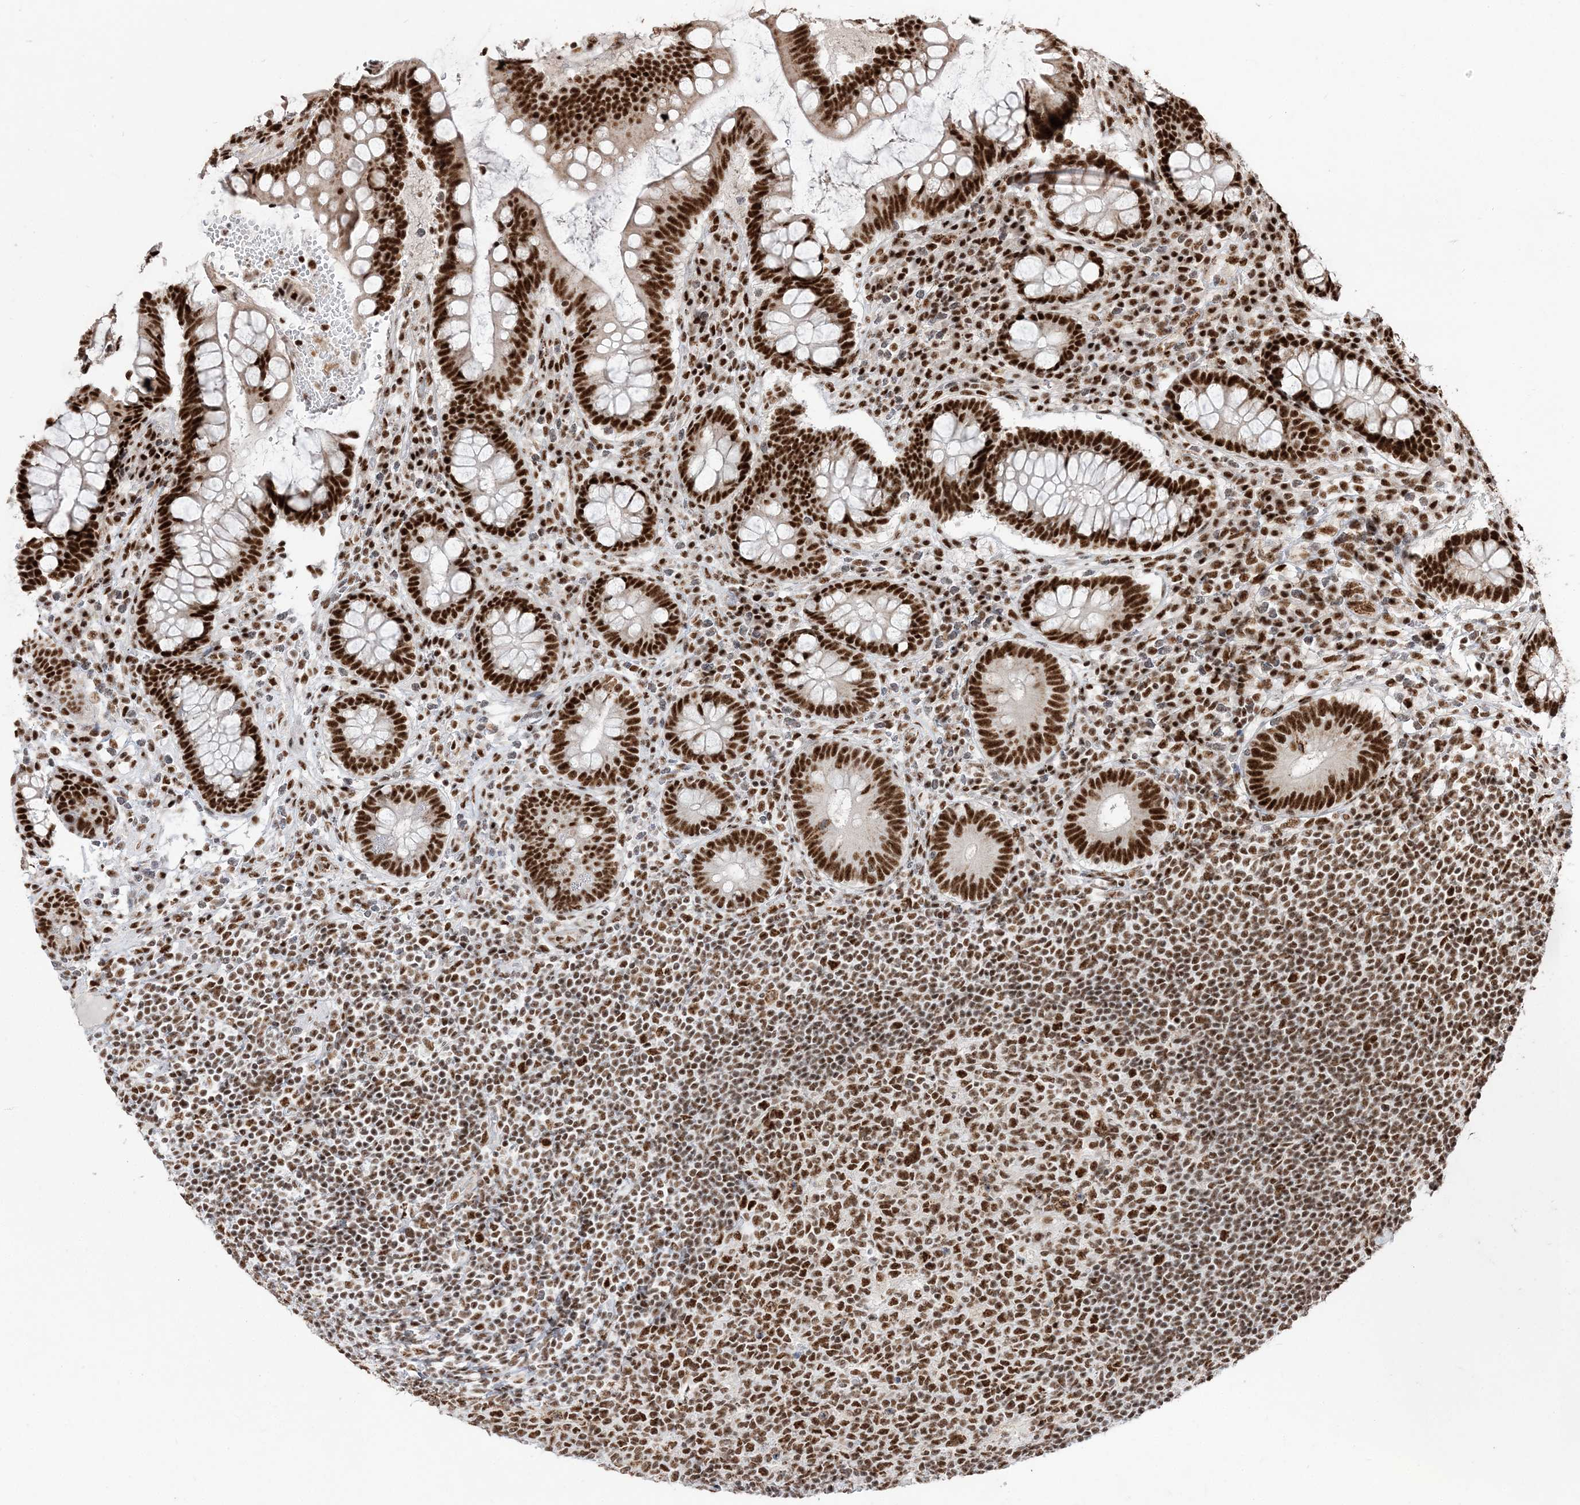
{"staining": {"intensity": "strong", "quantity": ">75%", "location": "nuclear"}, "tissue": "colon", "cell_type": "Endothelial cells", "image_type": "normal", "snomed": [{"axis": "morphology", "description": "Normal tissue, NOS"}, {"axis": "topography", "description": "Colon"}], "caption": "Immunohistochemistry (IHC) of benign human colon displays high levels of strong nuclear positivity in approximately >75% of endothelial cells.", "gene": "RBM17", "patient": {"sex": "female", "age": 79}}